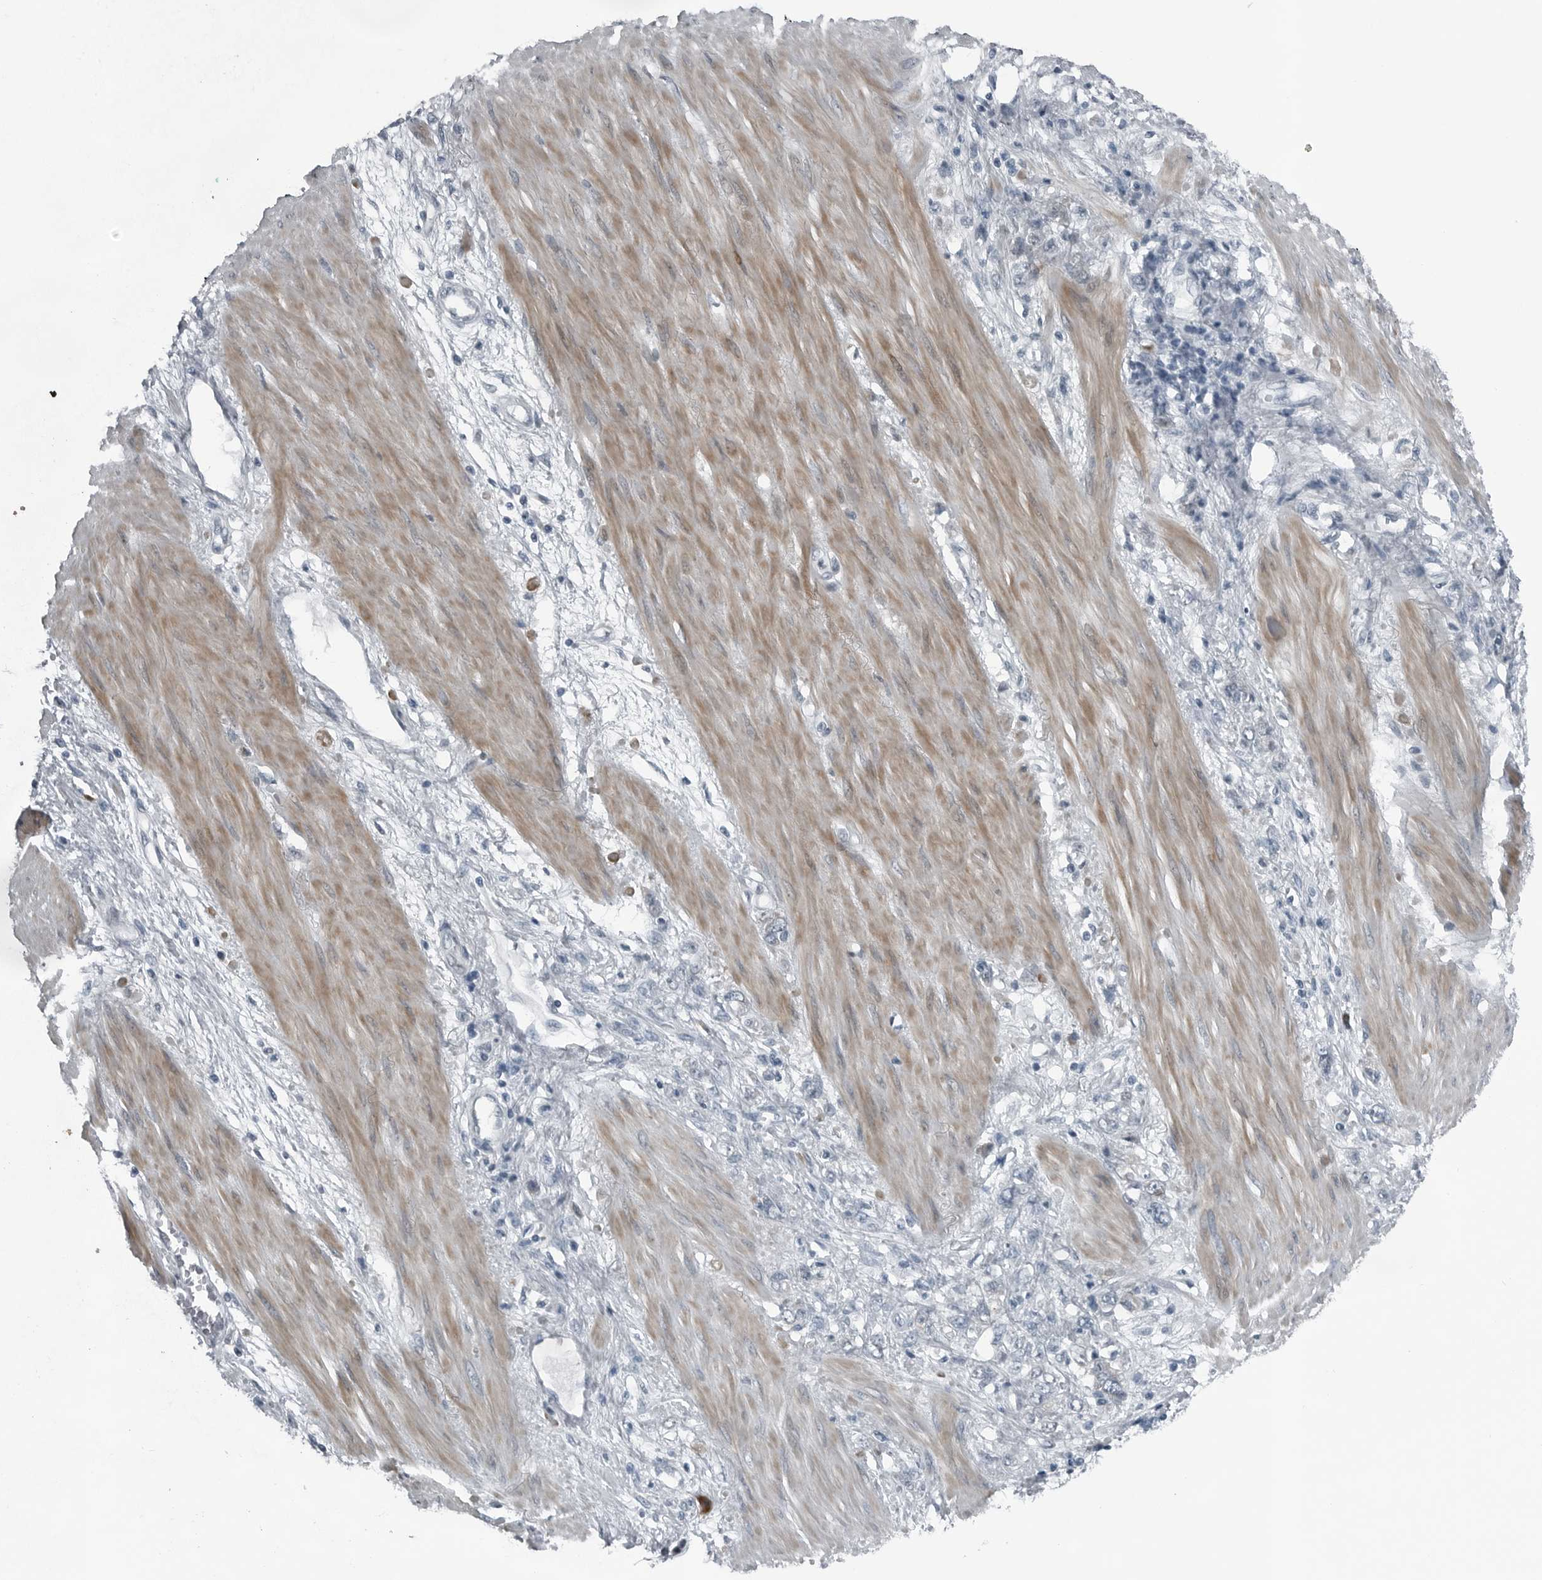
{"staining": {"intensity": "negative", "quantity": "none", "location": "none"}, "tissue": "stomach cancer", "cell_type": "Tumor cells", "image_type": "cancer", "snomed": [{"axis": "morphology", "description": "Adenocarcinoma, NOS"}, {"axis": "topography", "description": "Stomach"}], "caption": "High power microscopy image of an IHC image of stomach cancer (adenocarcinoma), revealing no significant positivity in tumor cells. (DAB (3,3'-diaminobenzidine) immunohistochemistry with hematoxylin counter stain).", "gene": "DNAAF11", "patient": {"sex": "female", "age": 76}}